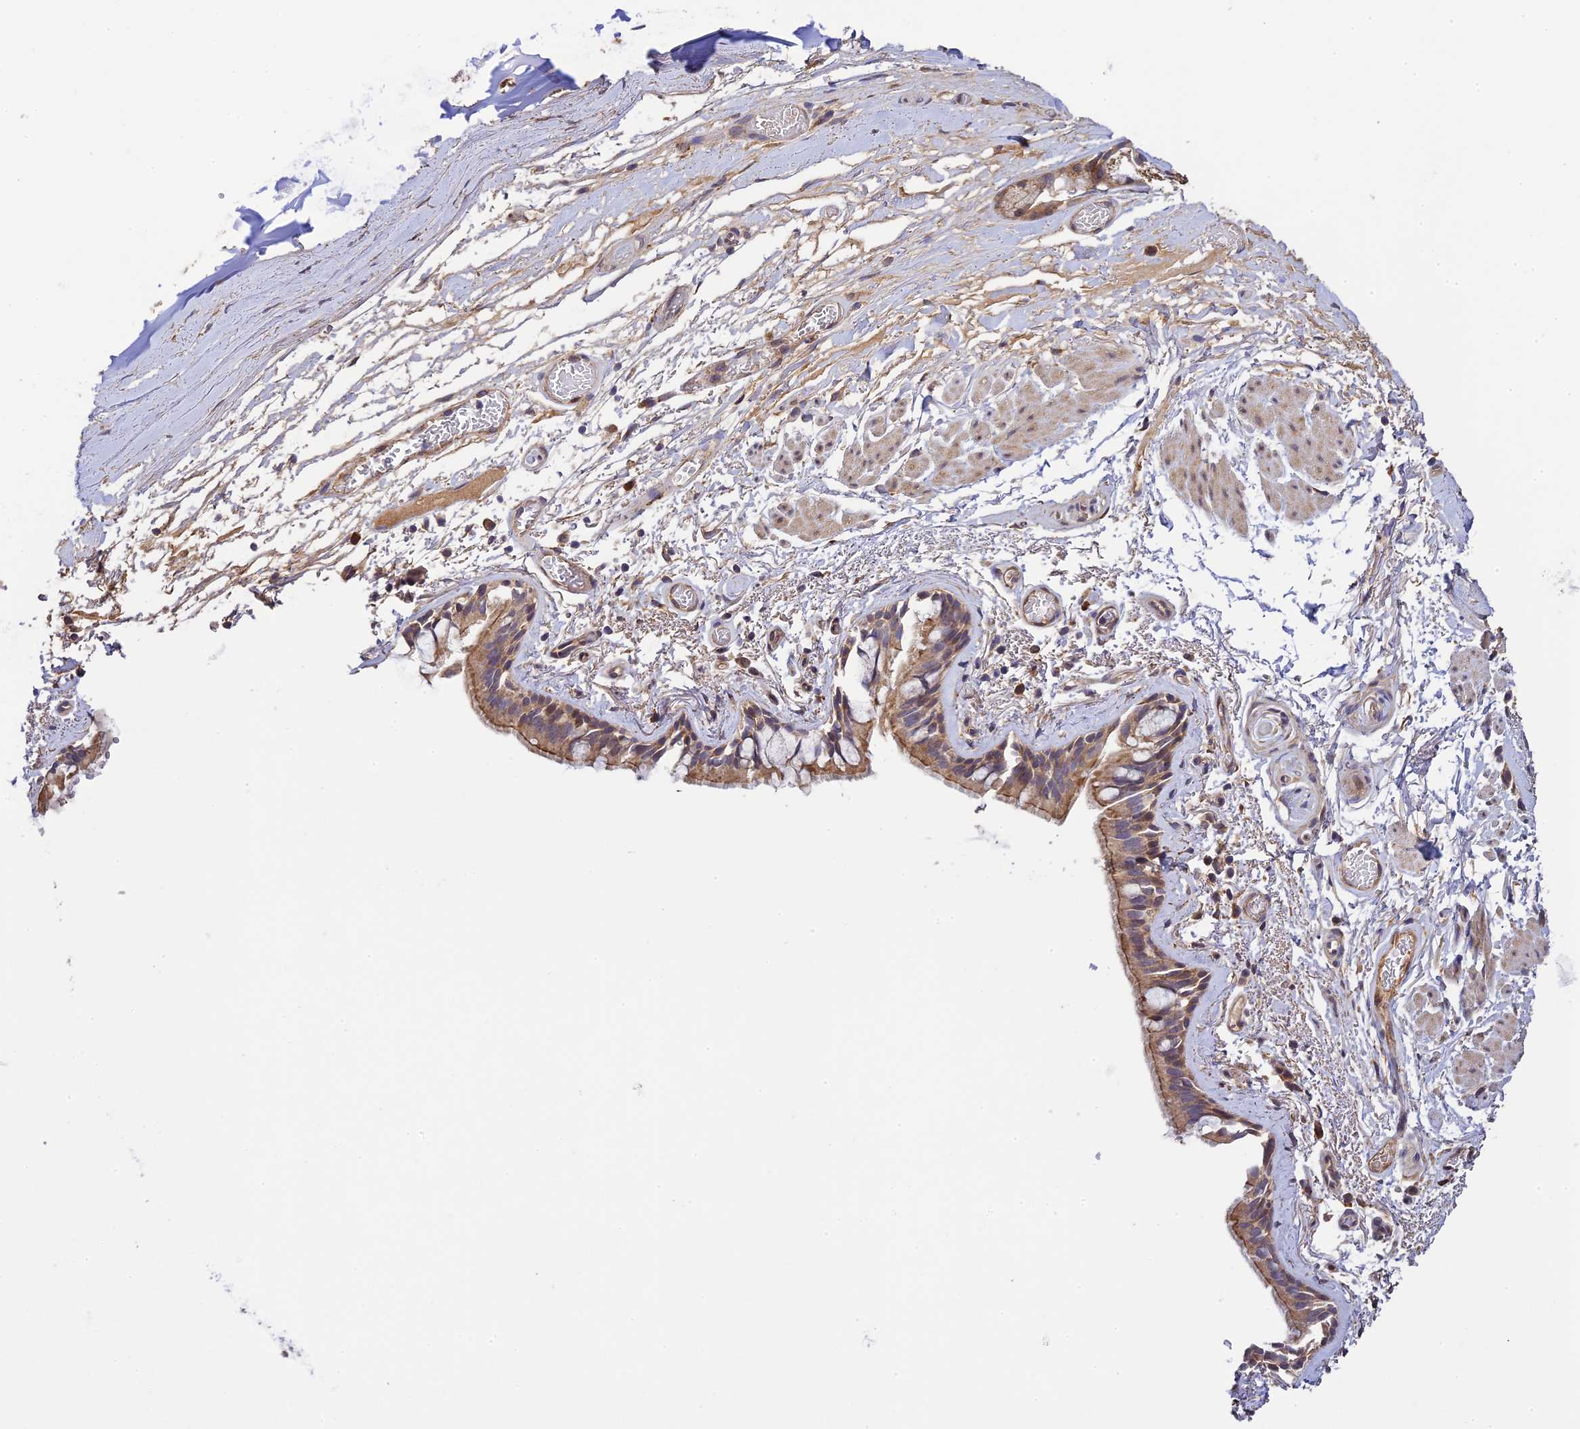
{"staining": {"intensity": "moderate", "quantity": "25%-75%", "location": "cytoplasmic/membranous"}, "tissue": "bronchus", "cell_type": "Respiratory epithelial cells", "image_type": "normal", "snomed": [{"axis": "morphology", "description": "Normal tissue, NOS"}, {"axis": "topography", "description": "Cartilage tissue"}], "caption": "Protein staining by IHC demonstrates moderate cytoplasmic/membranous expression in about 25%-75% of respiratory epithelial cells in normal bronchus. The protein of interest is shown in brown color, while the nuclei are stained blue.", "gene": "P3H3", "patient": {"sex": "male", "age": 63}}